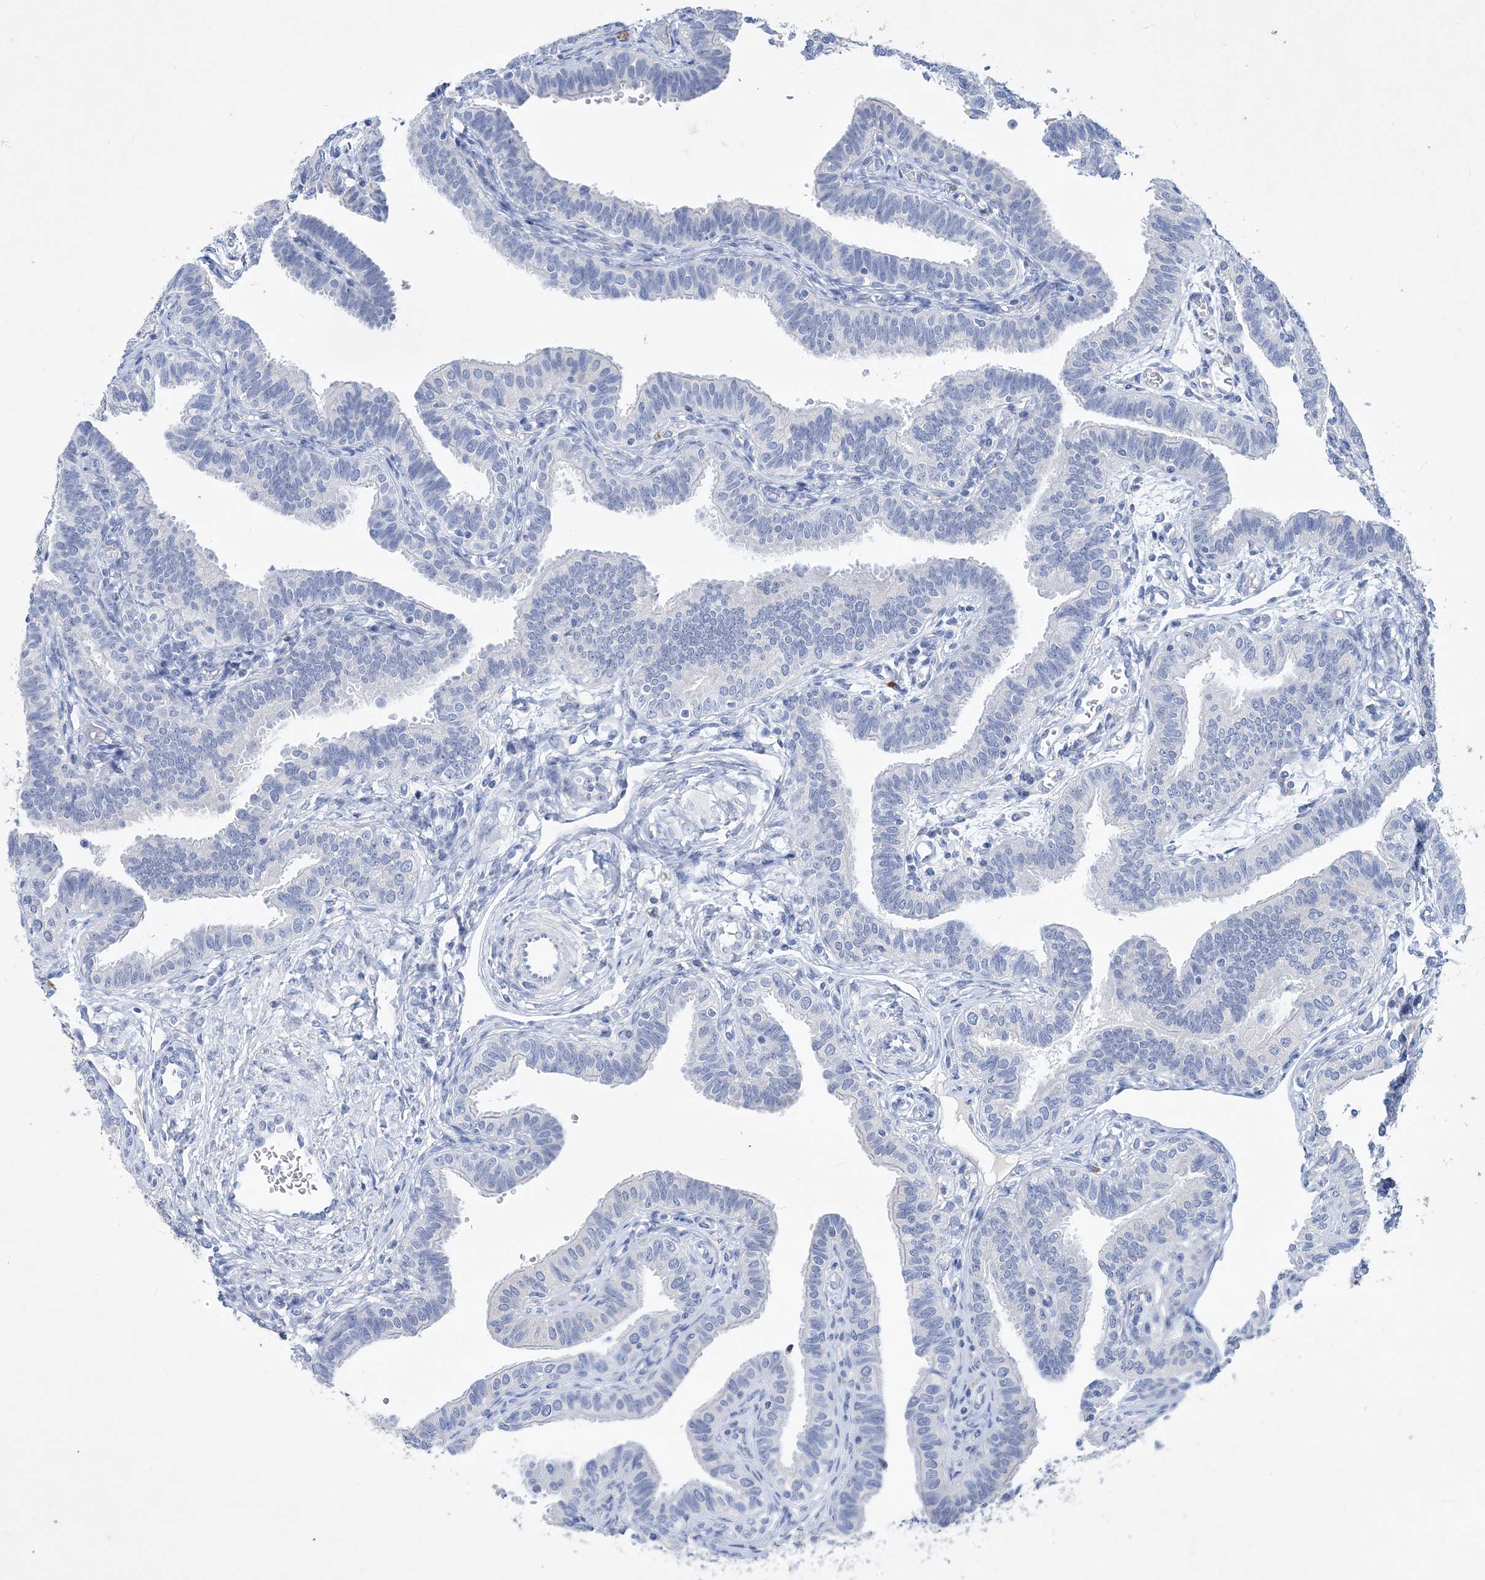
{"staining": {"intensity": "negative", "quantity": "none", "location": "none"}, "tissue": "fallopian tube", "cell_type": "Glandular cells", "image_type": "normal", "snomed": [{"axis": "morphology", "description": "Normal tissue, NOS"}, {"axis": "topography", "description": "Fallopian tube"}], "caption": "DAB immunohistochemical staining of normal fallopian tube displays no significant staining in glandular cells. (IHC, brightfield microscopy, high magnification).", "gene": "COPS8", "patient": {"sex": "female", "age": 39}}